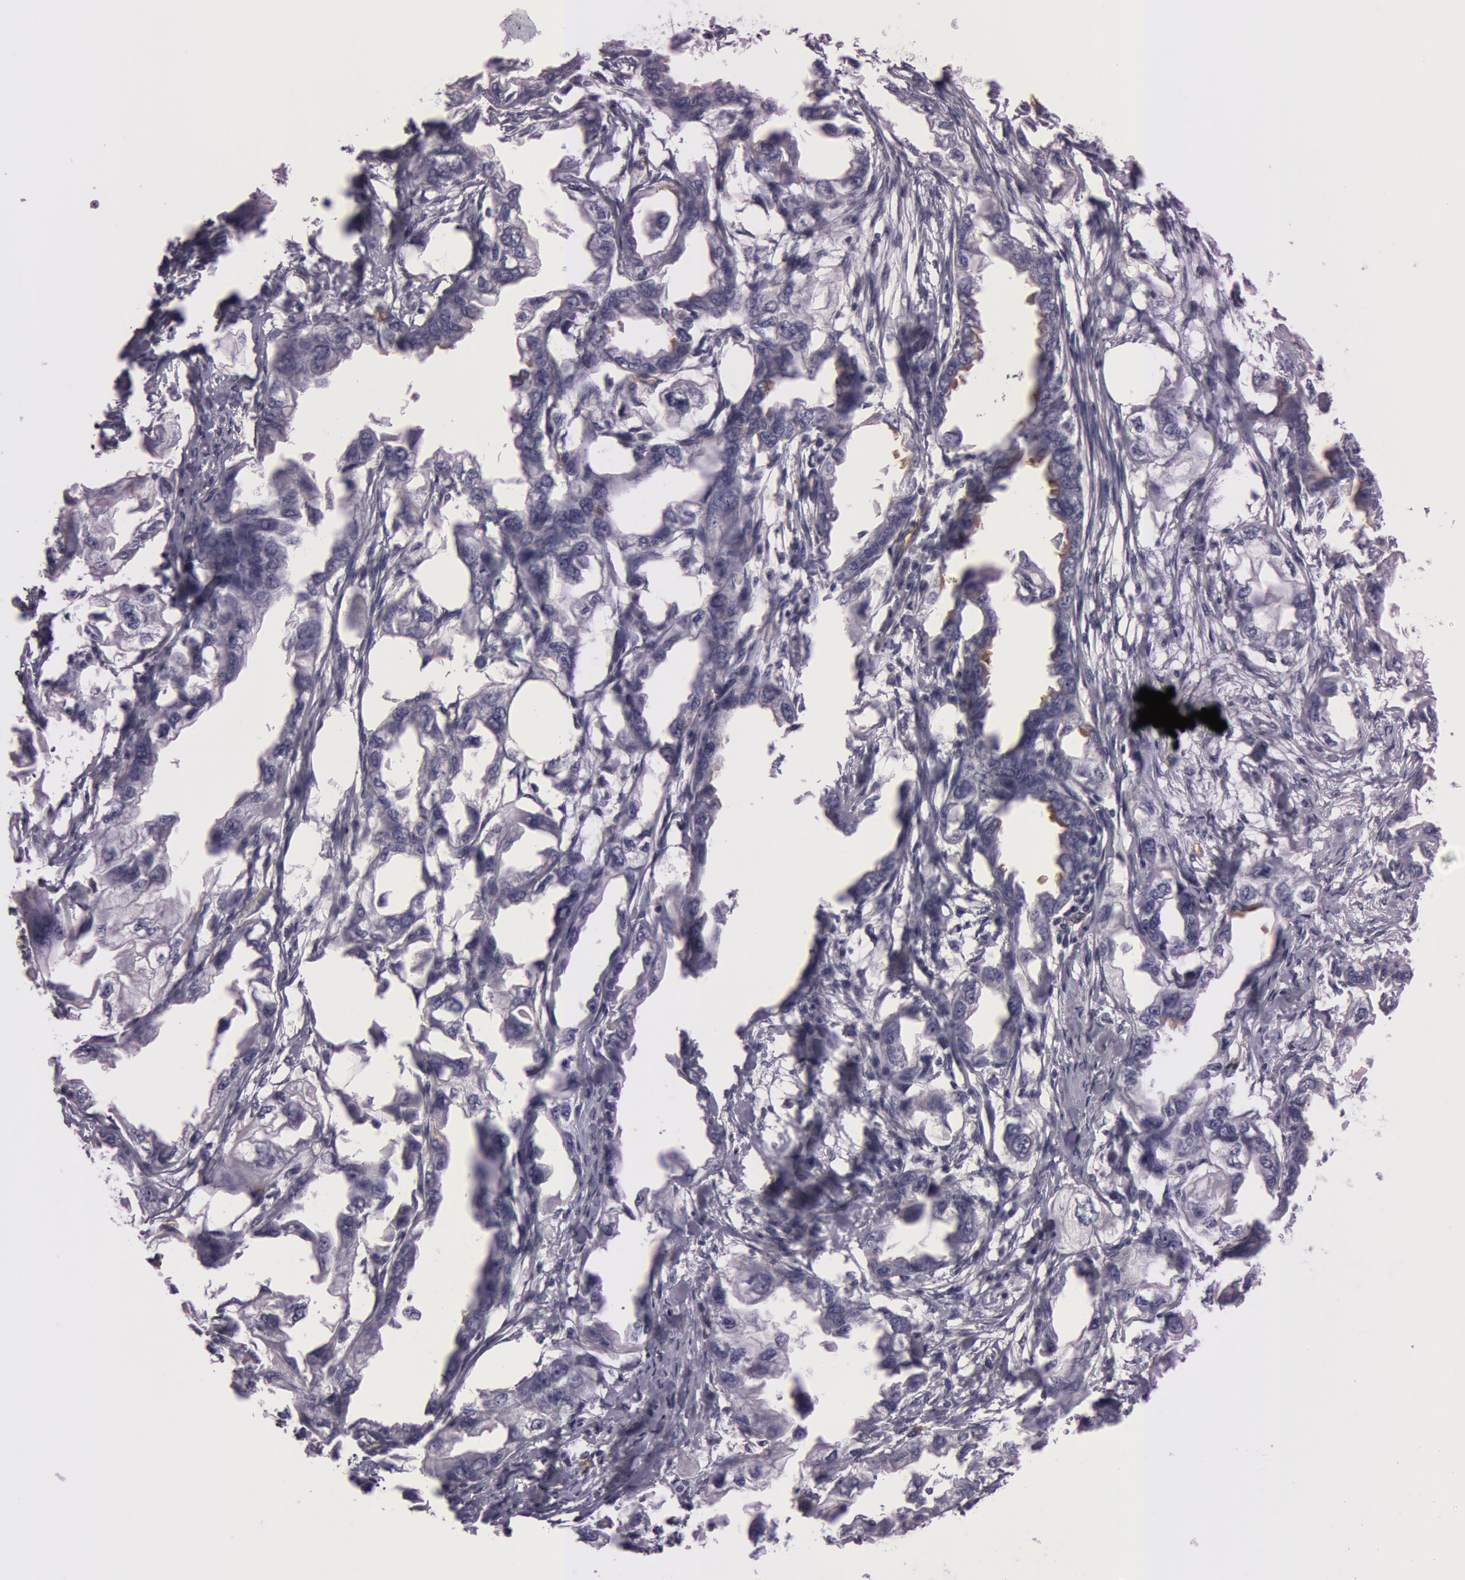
{"staining": {"intensity": "negative", "quantity": "none", "location": "none"}, "tissue": "endometrial cancer", "cell_type": "Tumor cells", "image_type": "cancer", "snomed": [{"axis": "morphology", "description": "Adenocarcinoma, NOS"}, {"axis": "topography", "description": "Endometrium"}], "caption": "Immunohistochemical staining of human endometrial adenocarcinoma exhibits no significant positivity in tumor cells.", "gene": "FOLH1", "patient": {"sex": "female", "age": 67}}